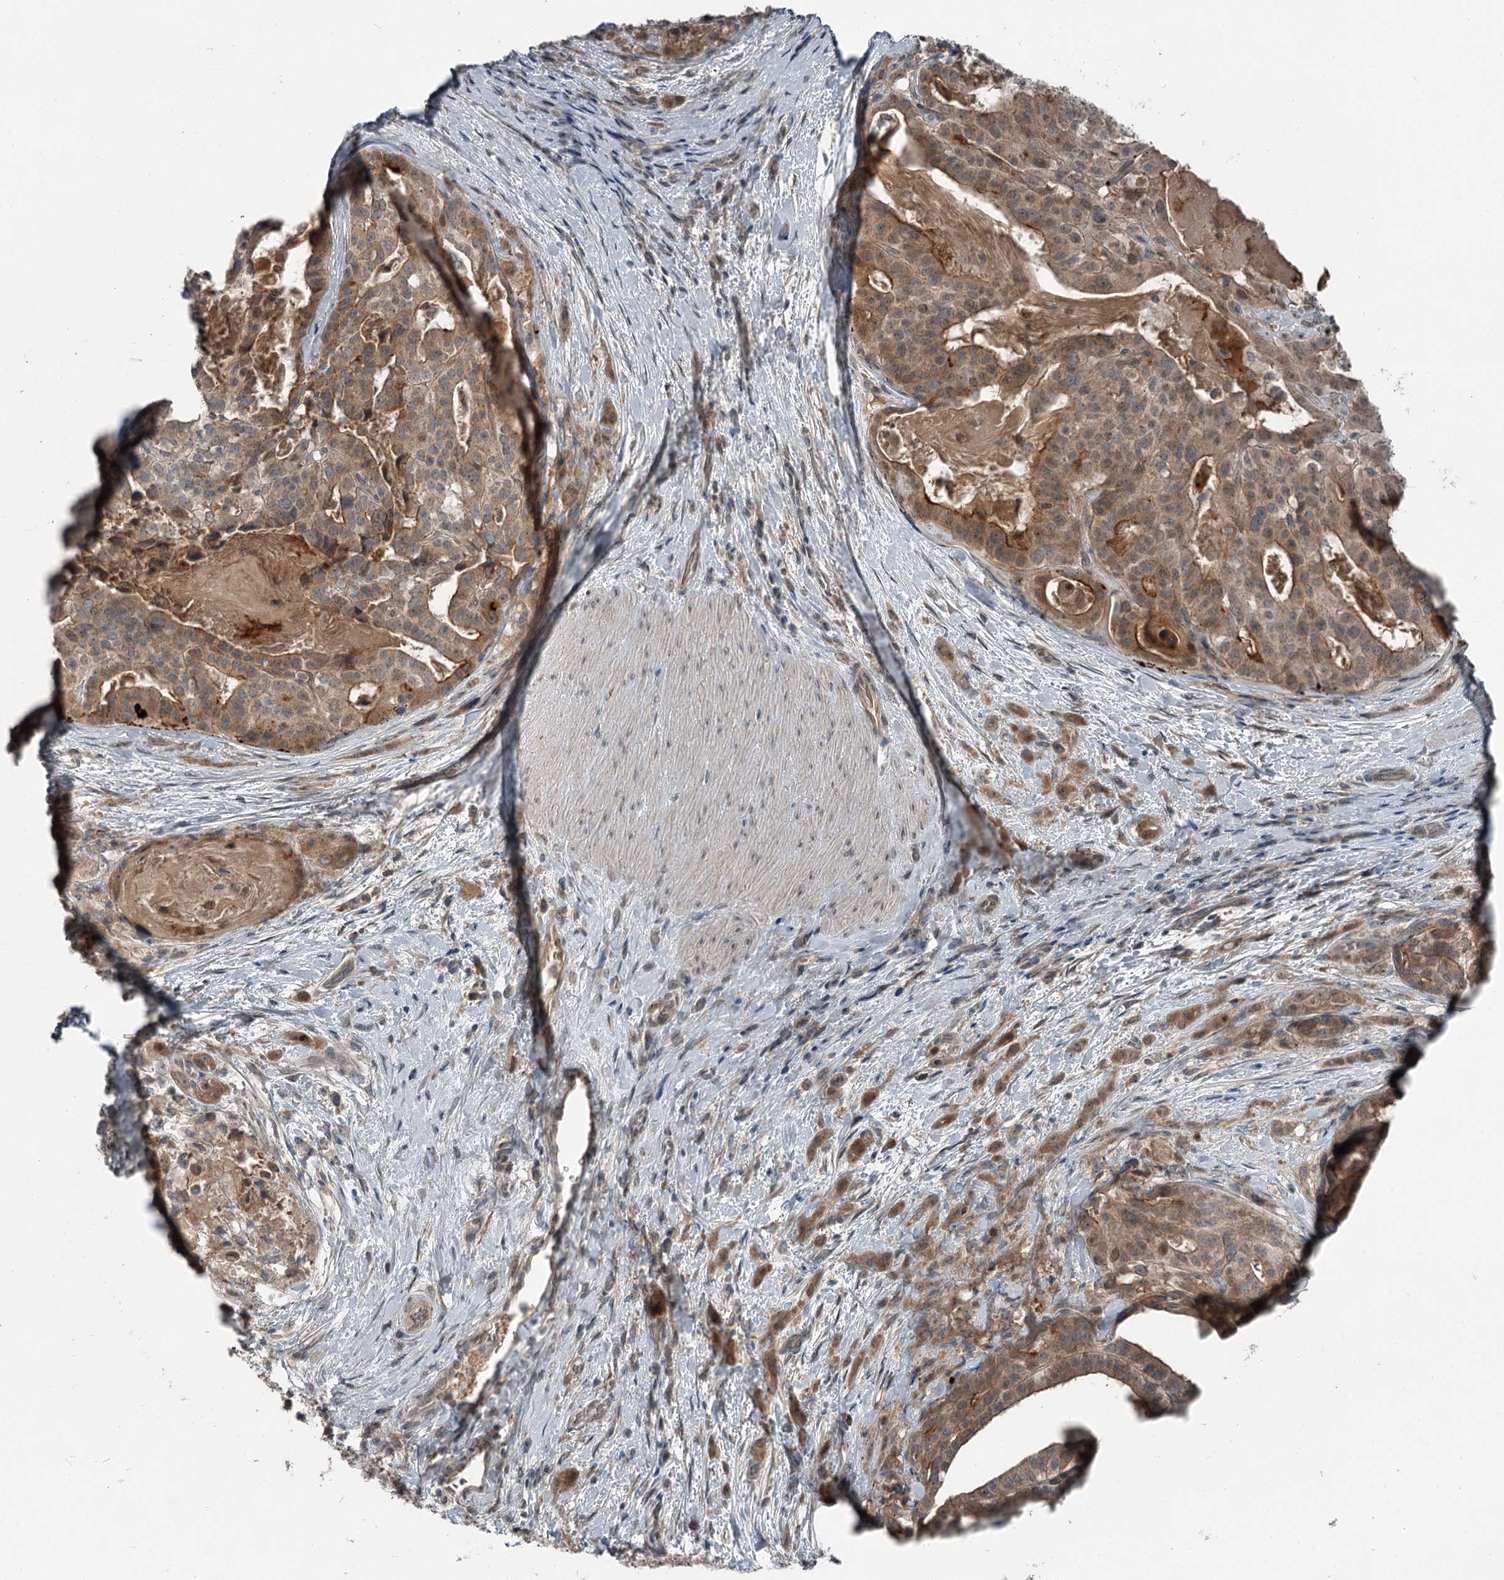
{"staining": {"intensity": "weak", "quantity": ">75%", "location": "cytoplasmic/membranous"}, "tissue": "stomach cancer", "cell_type": "Tumor cells", "image_type": "cancer", "snomed": [{"axis": "morphology", "description": "Adenocarcinoma, NOS"}, {"axis": "topography", "description": "Stomach"}], "caption": "Weak cytoplasmic/membranous protein staining is appreciated in about >75% of tumor cells in stomach cancer. (DAB IHC with brightfield microscopy, high magnification).", "gene": "SLC39A8", "patient": {"sex": "male", "age": 48}}